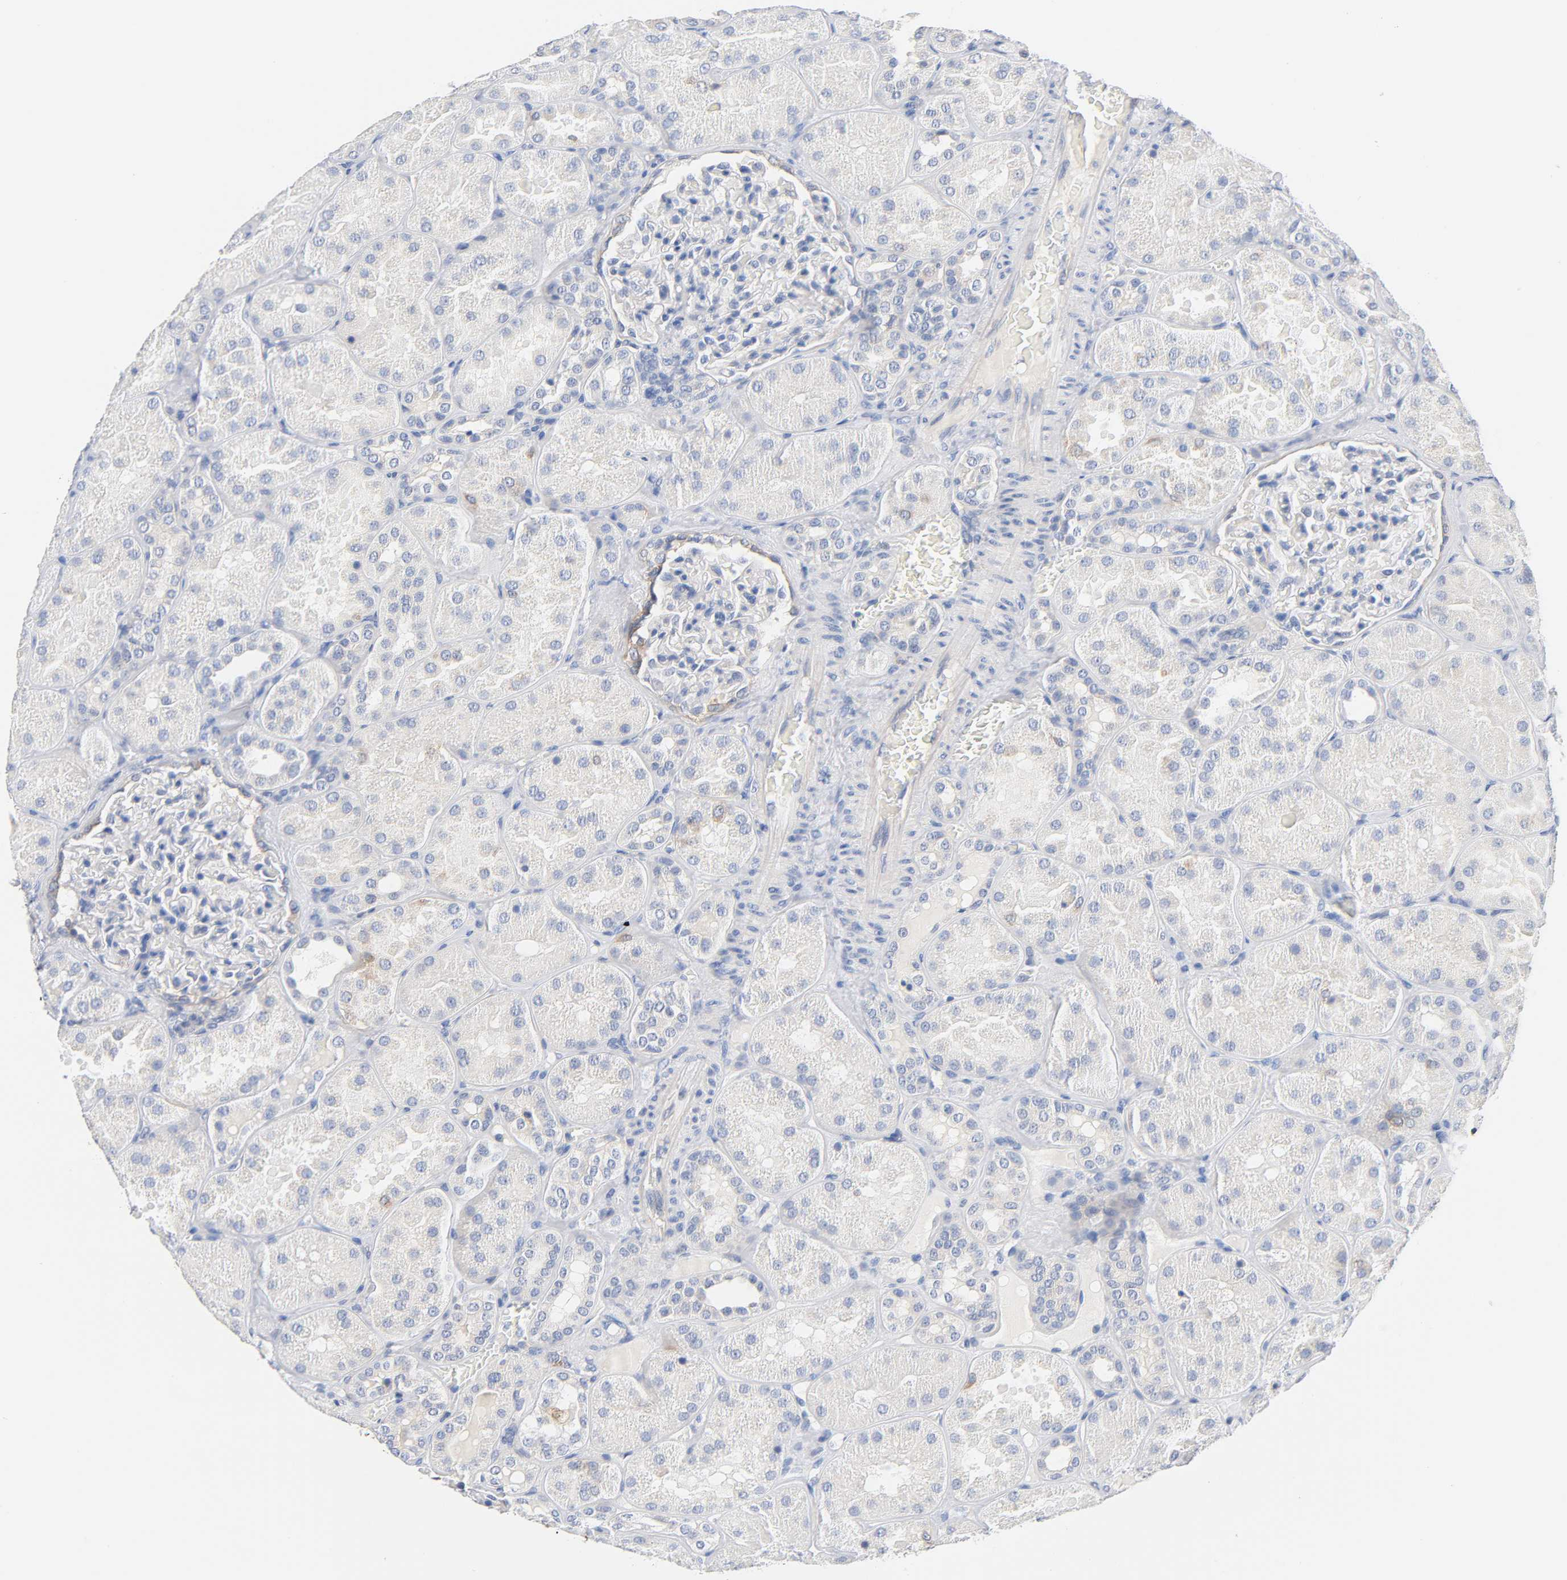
{"staining": {"intensity": "weak", "quantity": "<25%", "location": "cytoplasmic/membranous"}, "tissue": "kidney", "cell_type": "Cells in glomeruli", "image_type": "normal", "snomed": [{"axis": "morphology", "description": "Normal tissue, NOS"}, {"axis": "topography", "description": "Kidney"}], "caption": "High magnification brightfield microscopy of unremarkable kidney stained with DAB (brown) and counterstained with hematoxylin (blue): cells in glomeruli show no significant expression.", "gene": "MALT1", "patient": {"sex": "male", "age": 28}}